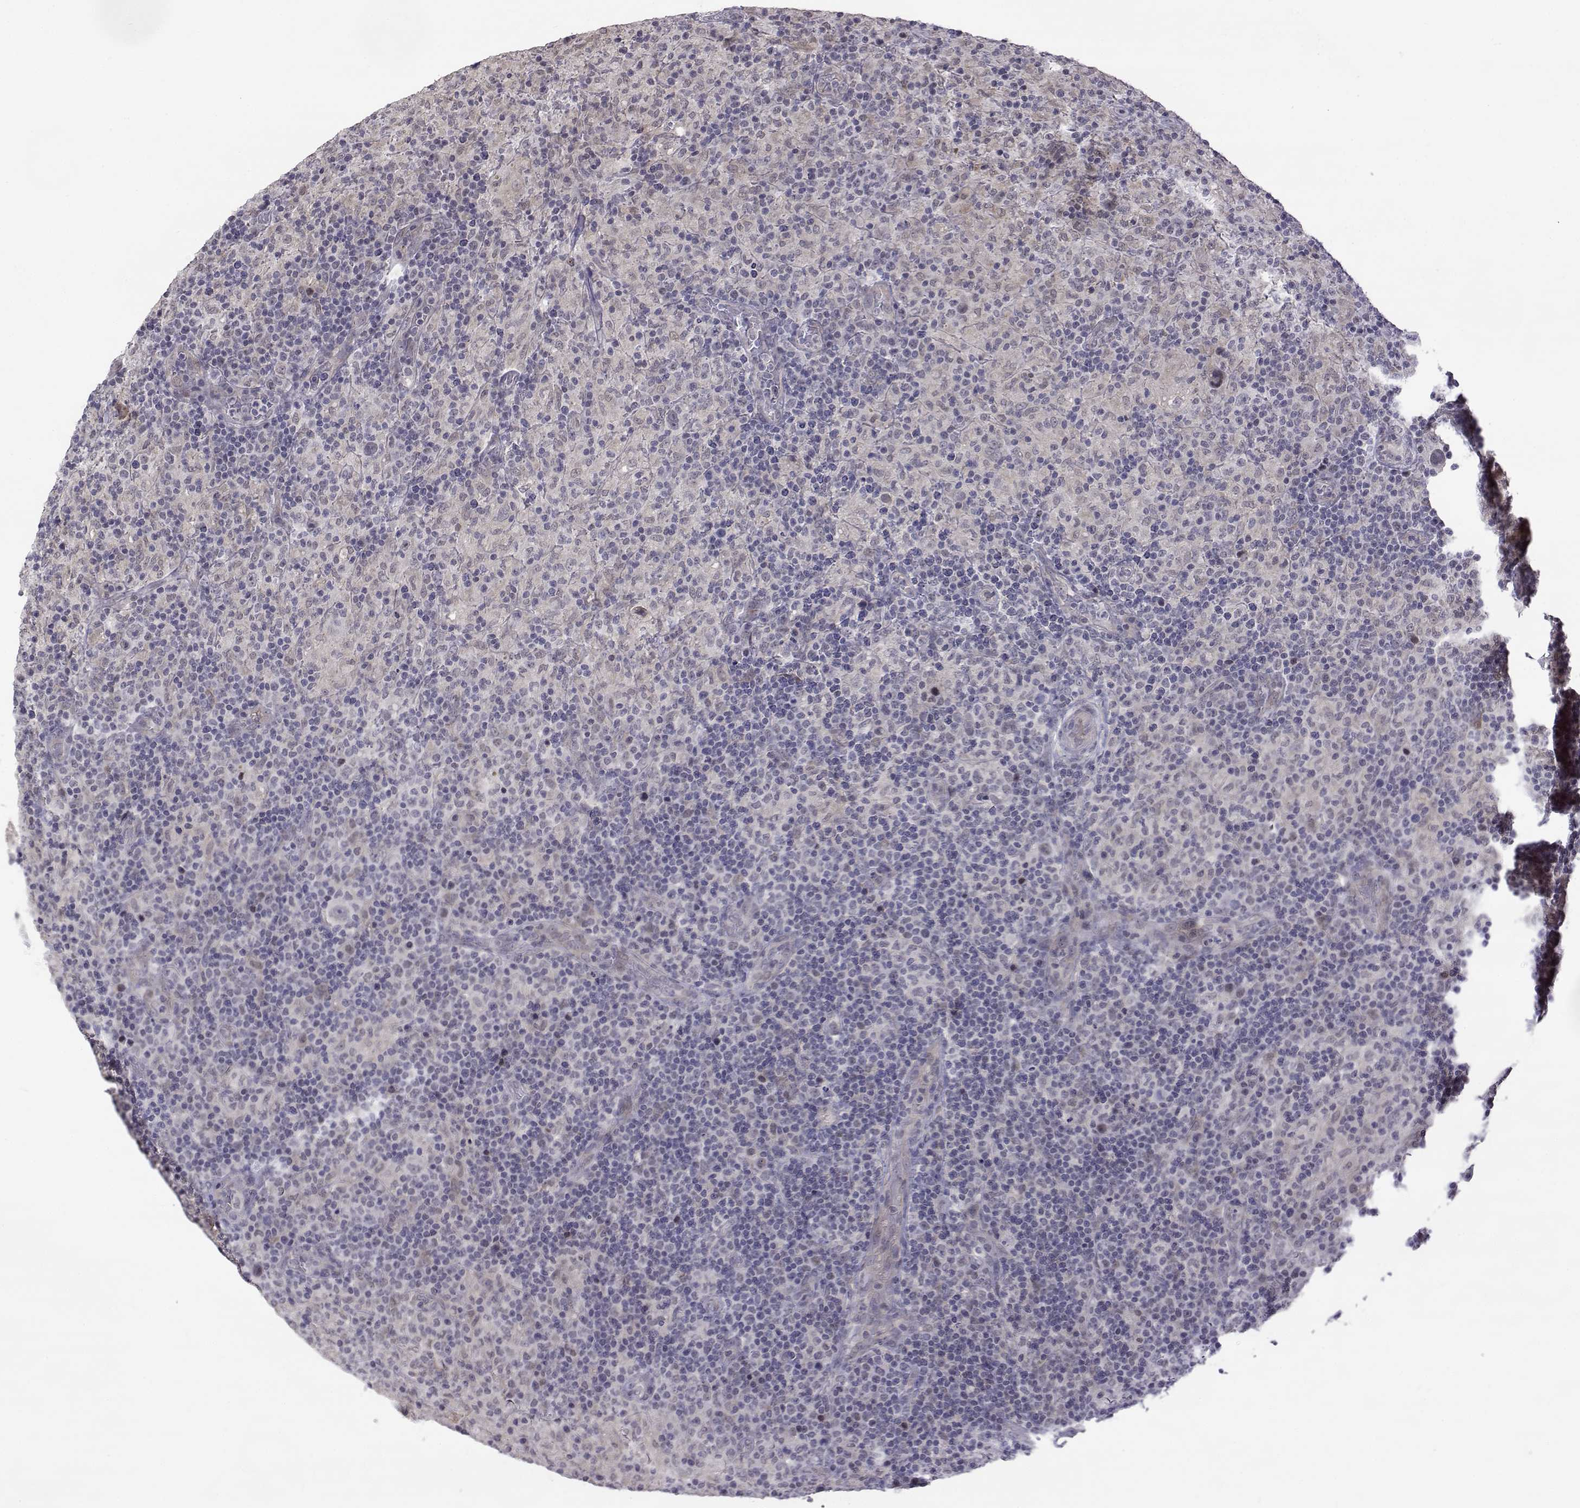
{"staining": {"intensity": "negative", "quantity": "none", "location": "none"}, "tissue": "lymphoma", "cell_type": "Tumor cells", "image_type": "cancer", "snomed": [{"axis": "morphology", "description": "Hodgkin's disease, NOS"}, {"axis": "topography", "description": "Lymph node"}], "caption": "Immunohistochemistry of human lymphoma reveals no positivity in tumor cells.", "gene": "ITGA7", "patient": {"sex": "male", "age": 70}}